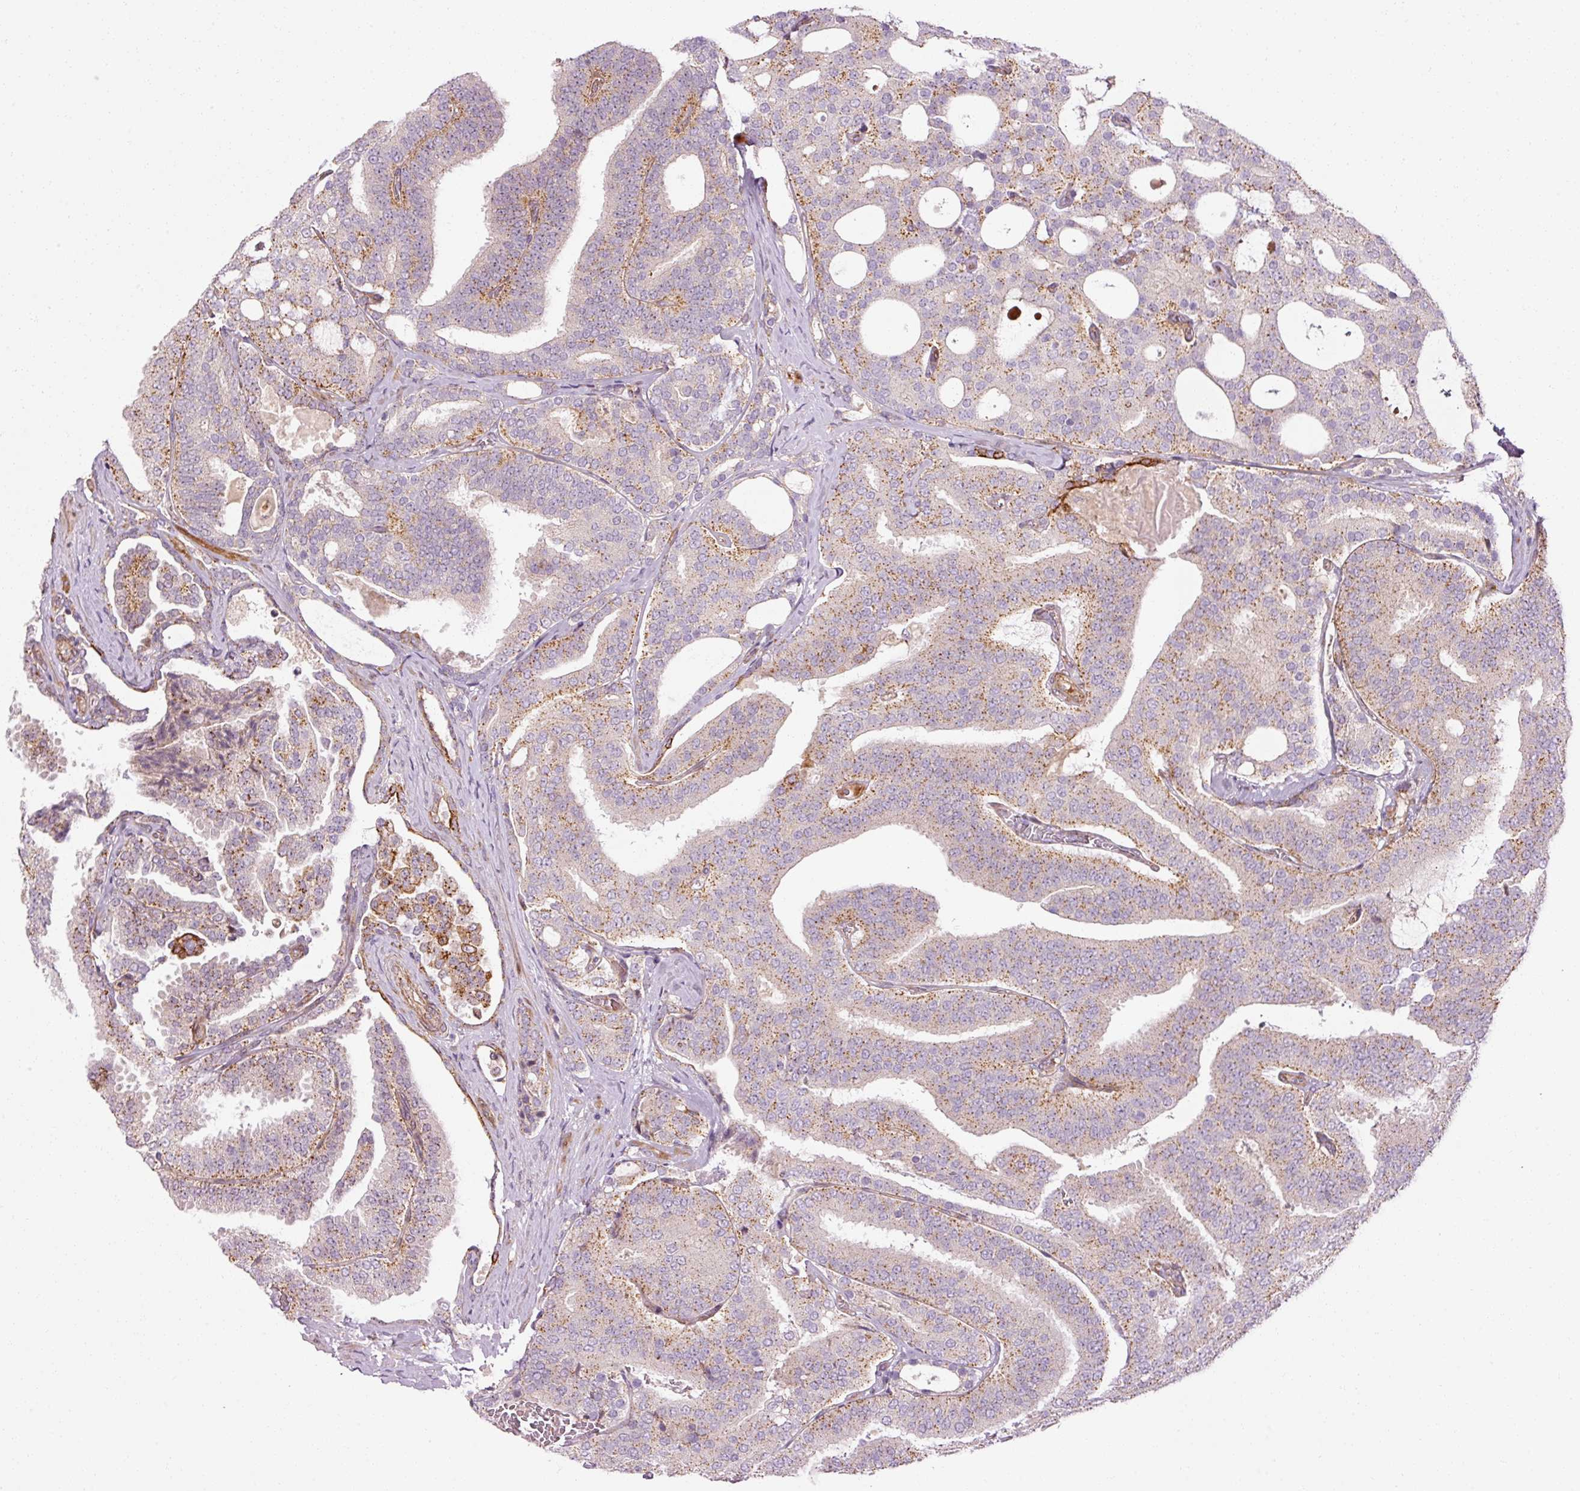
{"staining": {"intensity": "moderate", "quantity": "25%-75%", "location": "cytoplasmic/membranous"}, "tissue": "prostate cancer", "cell_type": "Tumor cells", "image_type": "cancer", "snomed": [{"axis": "morphology", "description": "Adenocarcinoma, High grade"}, {"axis": "topography", "description": "Prostate"}], "caption": "Human high-grade adenocarcinoma (prostate) stained with a brown dye exhibits moderate cytoplasmic/membranous positive positivity in about 25%-75% of tumor cells.", "gene": "ANKRD20A1", "patient": {"sex": "male", "age": 65}}